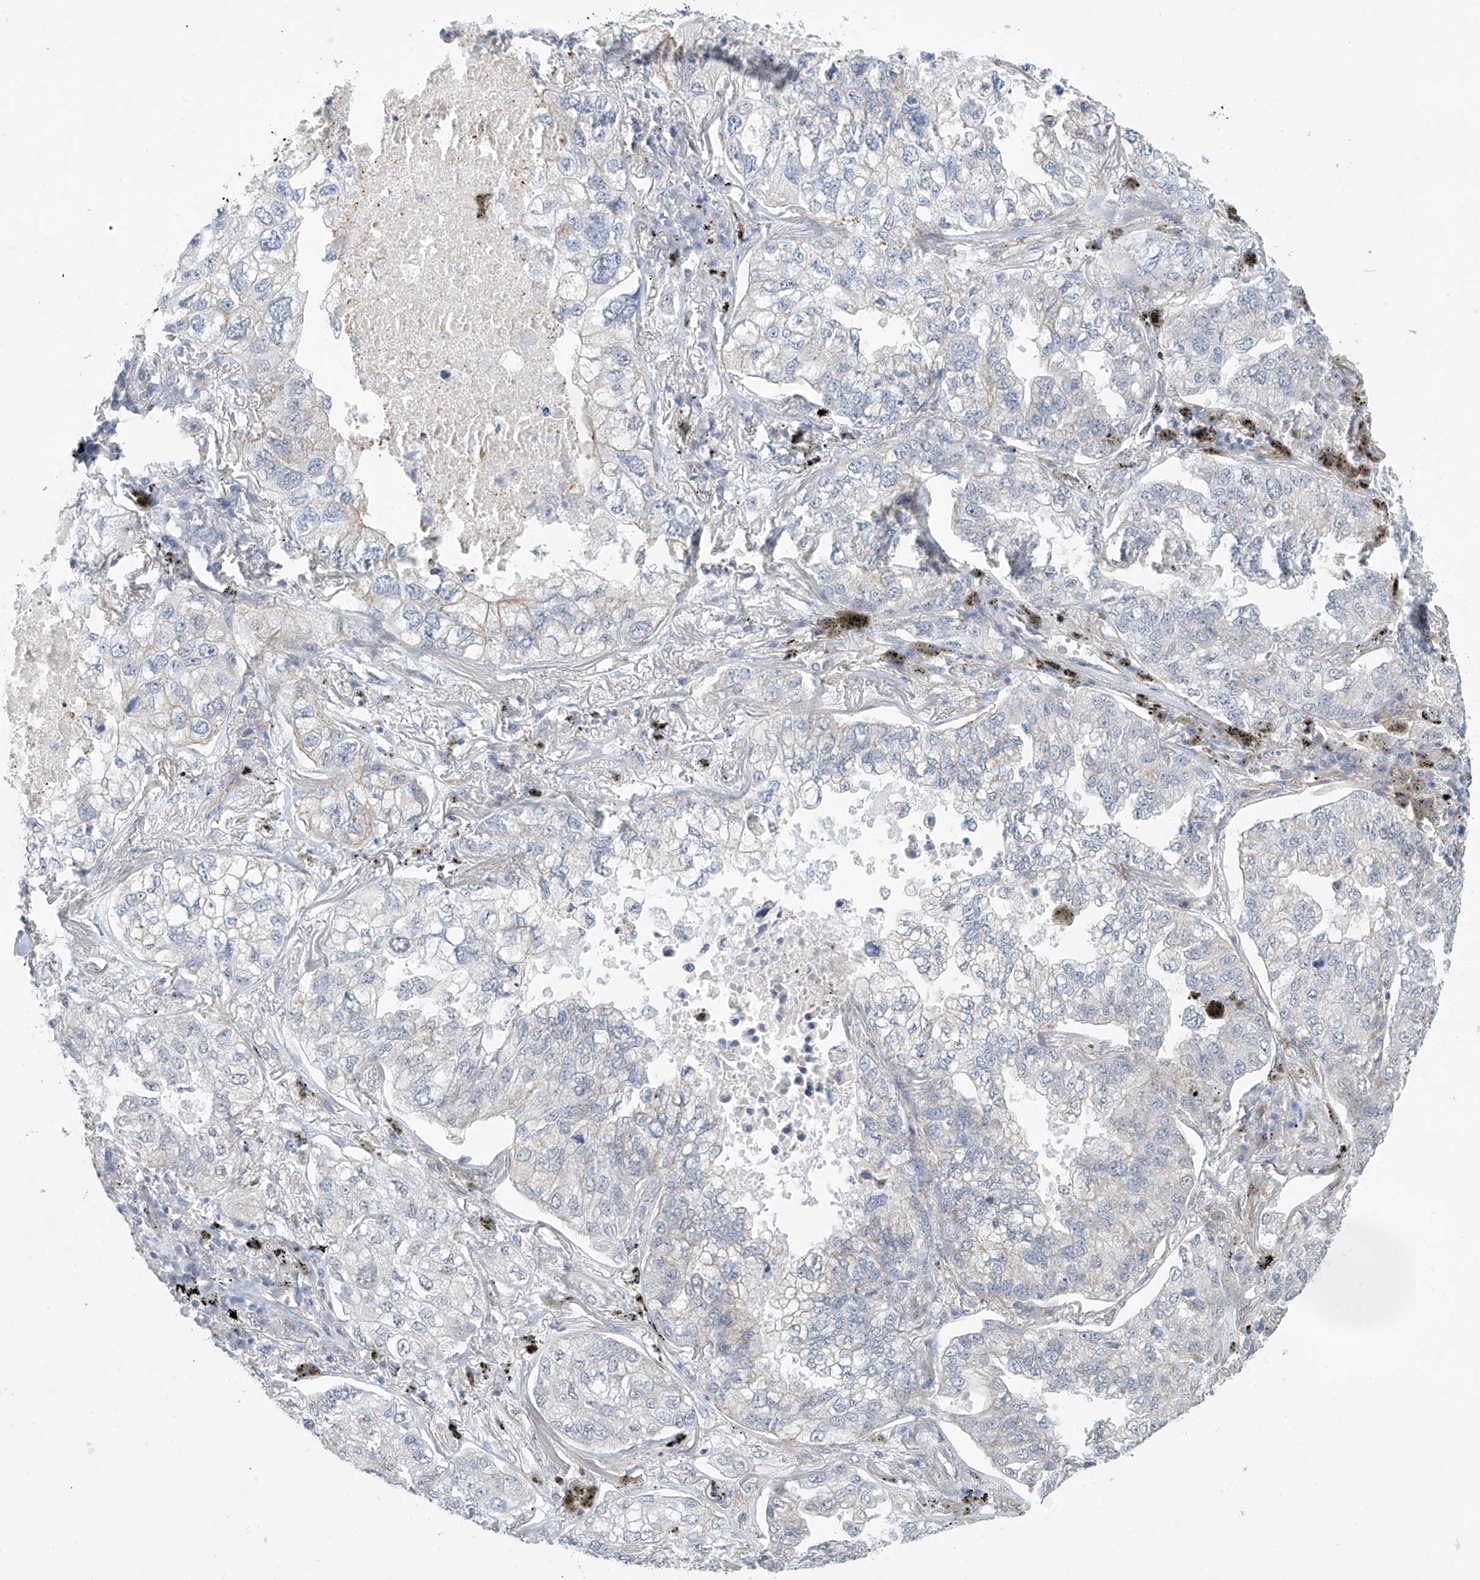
{"staining": {"intensity": "negative", "quantity": "none", "location": "none"}, "tissue": "lung cancer", "cell_type": "Tumor cells", "image_type": "cancer", "snomed": [{"axis": "morphology", "description": "Adenocarcinoma, NOS"}, {"axis": "topography", "description": "Lung"}], "caption": "High power microscopy histopathology image of an immunohistochemistry image of lung adenocarcinoma, revealing no significant staining in tumor cells.", "gene": "ABHD13", "patient": {"sex": "male", "age": 65}}